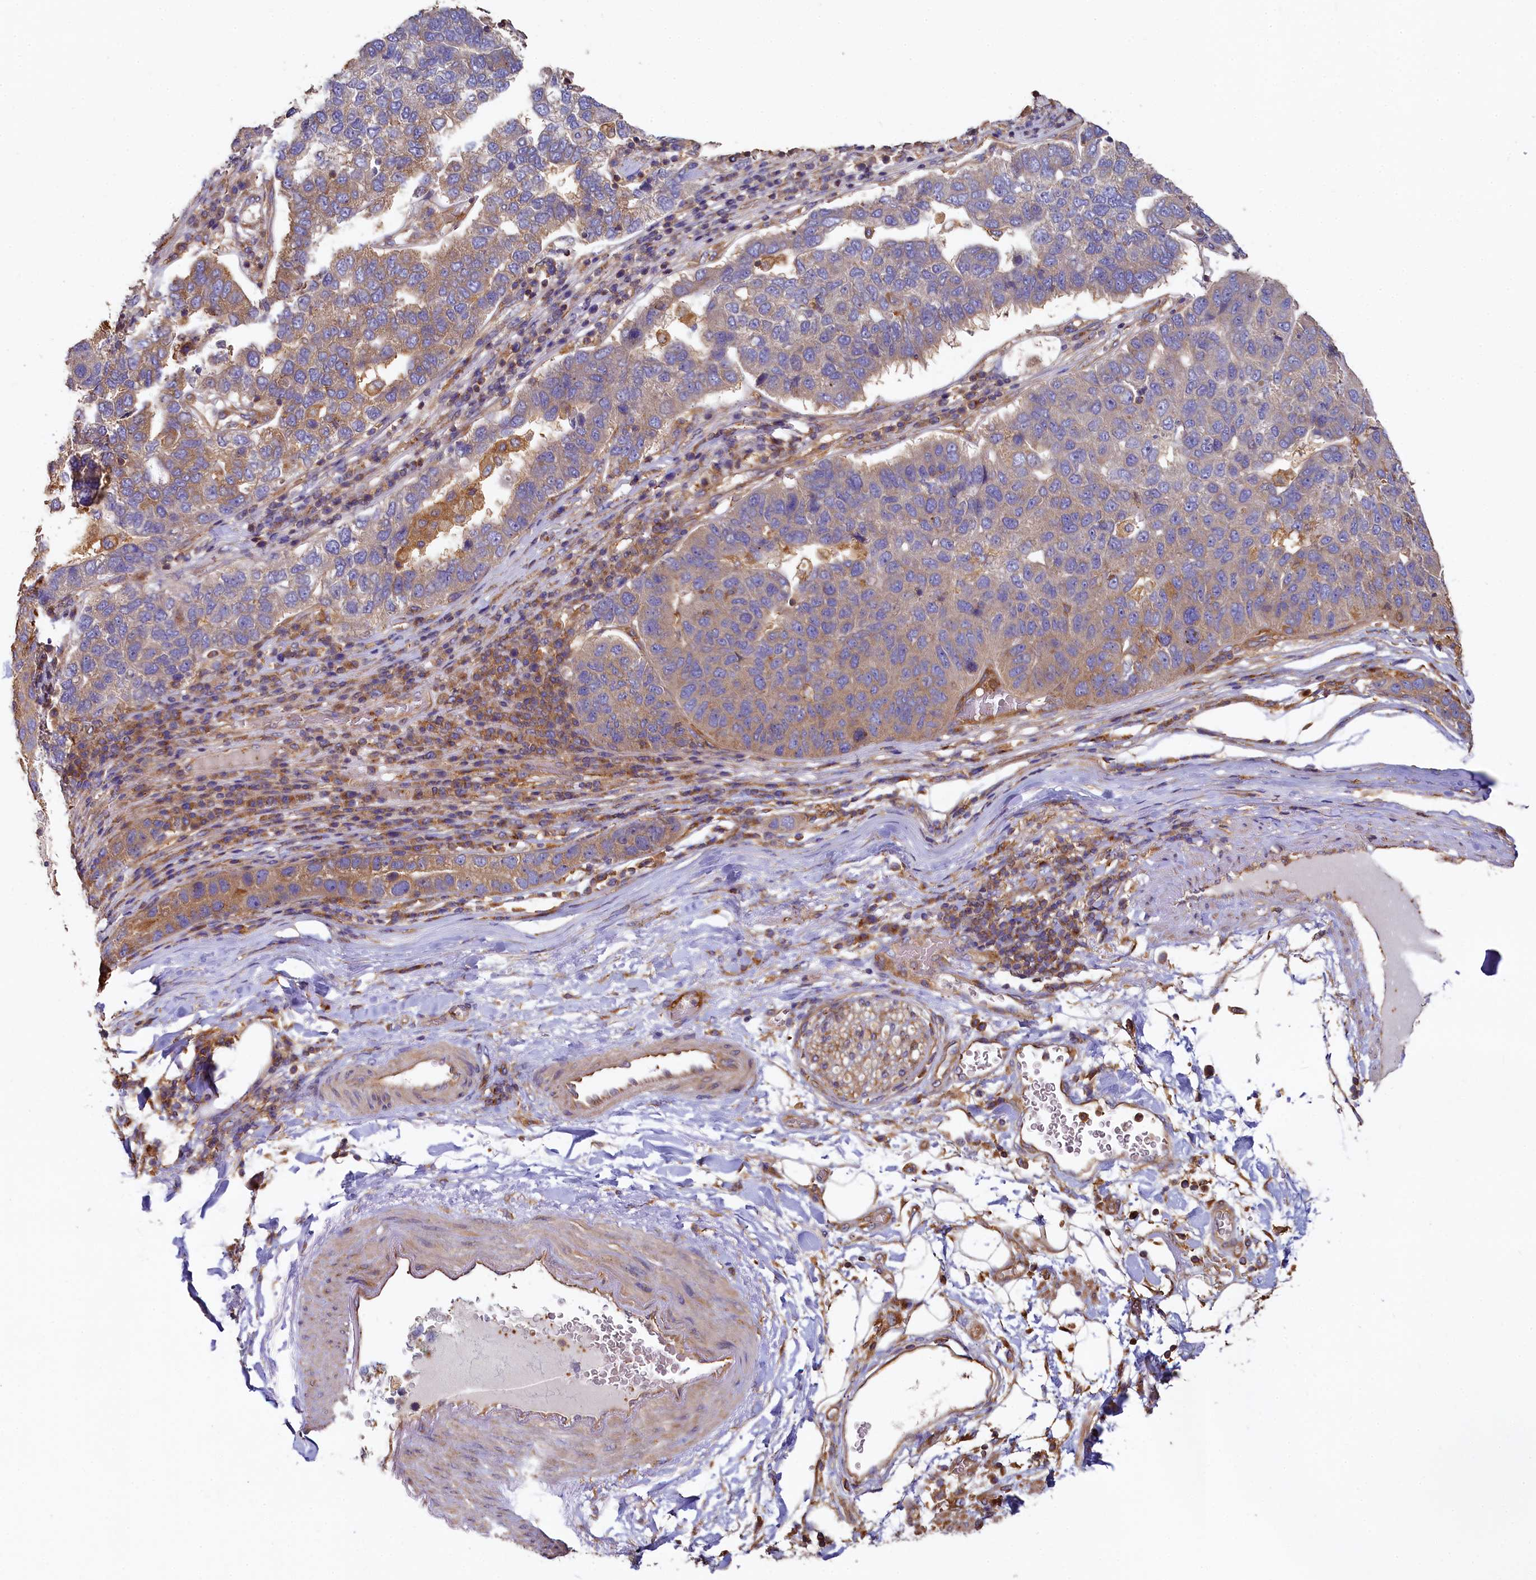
{"staining": {"intensity": "weak", "quantity": "25%-75%", "location": "cytoplasmic/membranous"}, "tissue": "pancreatic cancer", "cell_type": "Tumor cells", "image_type": "cancer", "snomed": [{"axis": "morphology", "description": "Adenocarcinoma, NOS"}, {"axis": "topography", "description": "Pancreas"}], "caption": "A brown stain shows weak cytoplasmic/membranous positivity of a protein in human pancreatic cancer tumor cells.", "gene": "PPIP5K1", "patient": {"sex": "female", "age": 61}}